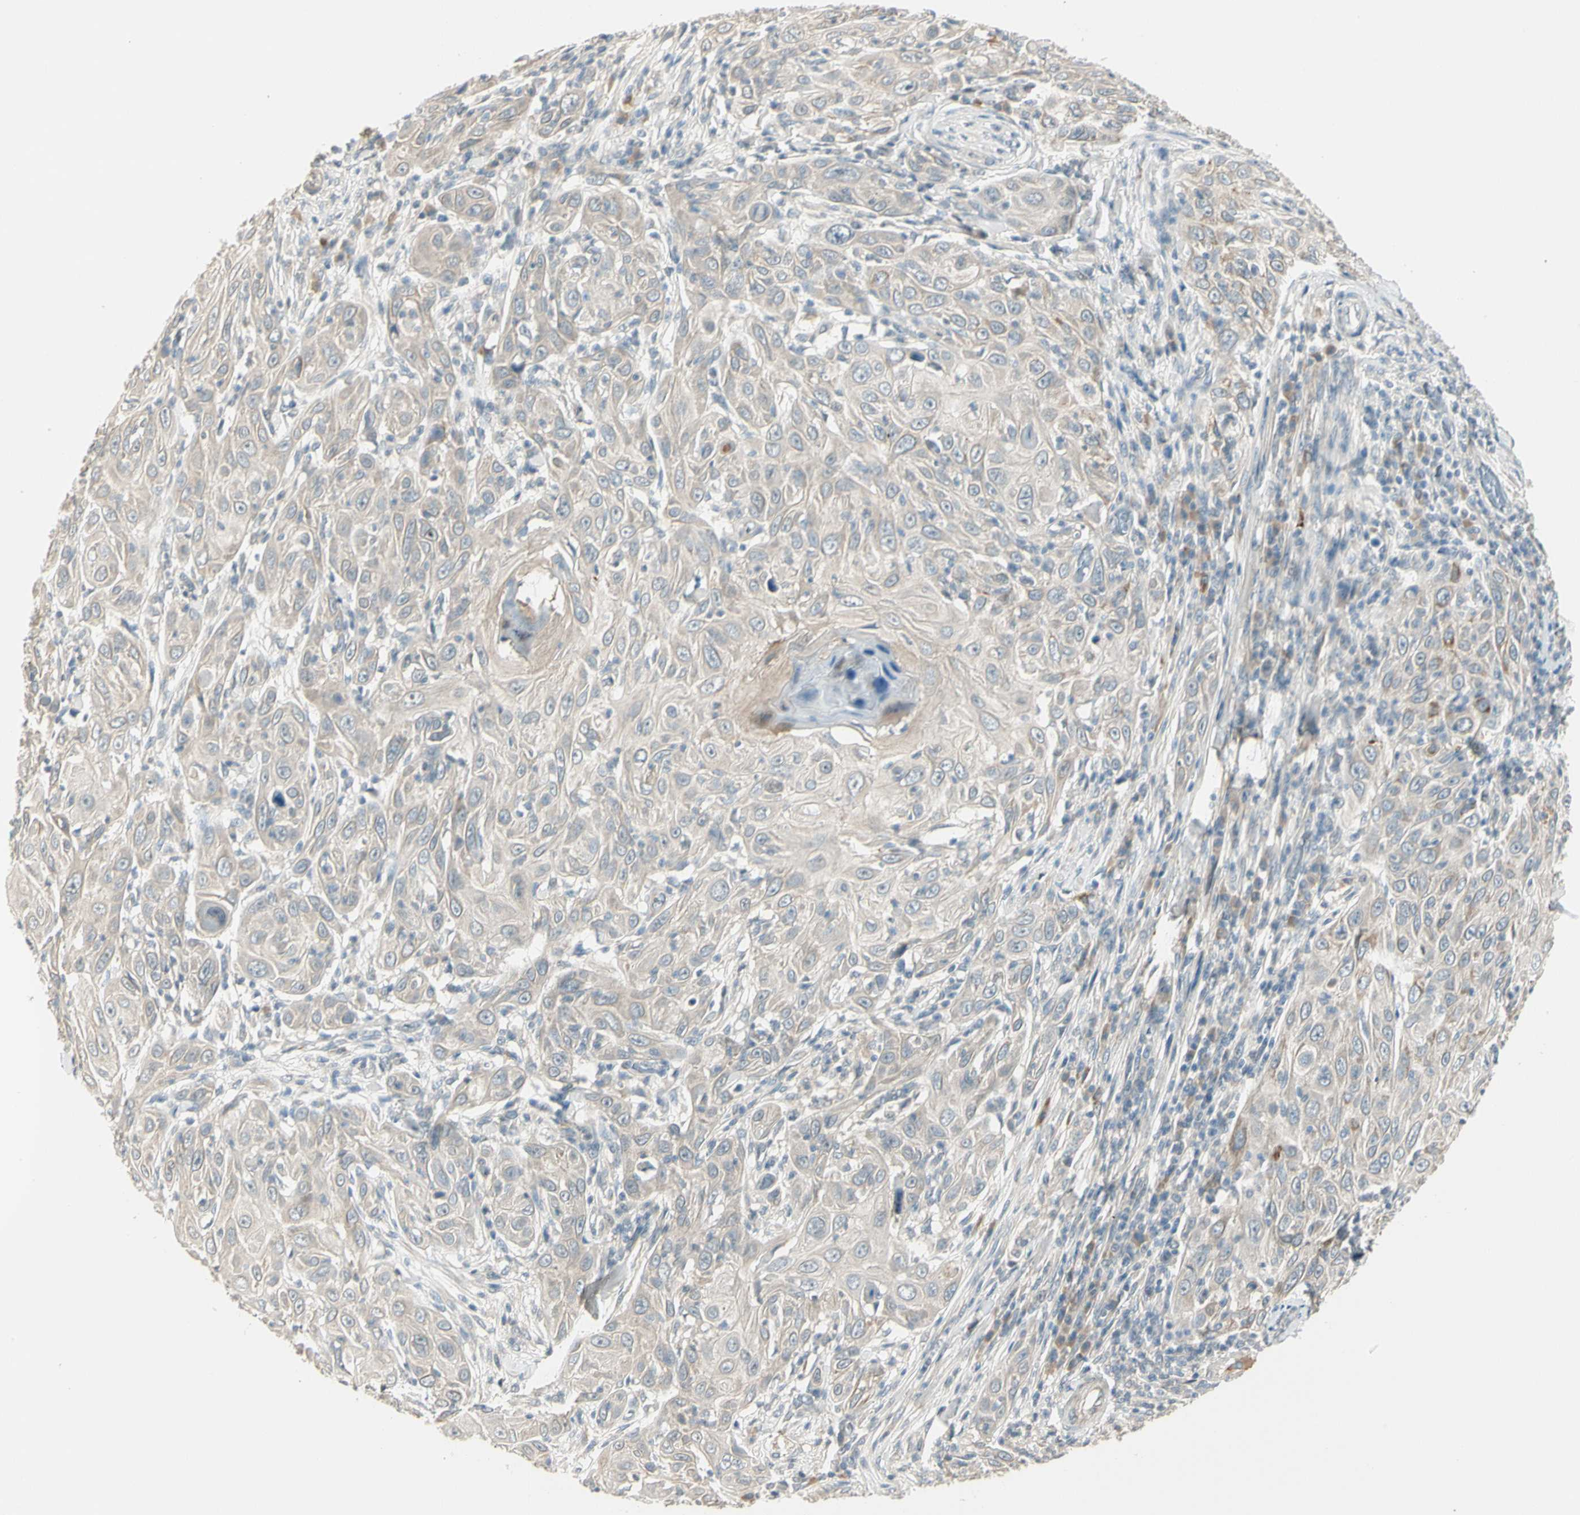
{"staining": {"intensity": "negative", "quantity": "none", "location": "none"}, "tissue": "skin cancer", "cell_type": "Tumor cells", "image_type": "cancer", "snomed": [{"axis": "morphology", "description": "Squamous cell carcinoma, NOS"}, {"axis": "topography", "description": "Skin"}], "caption": "This micrograph is of squamous cell carcinoma (skin) stained with immunohistochemistry to label a protein in brown with the nuclei are counter-stained blue. There is no positivity in tumor cells.", "gene": "PCDHB15", "patient": {"sex": "female", "age": 88}}